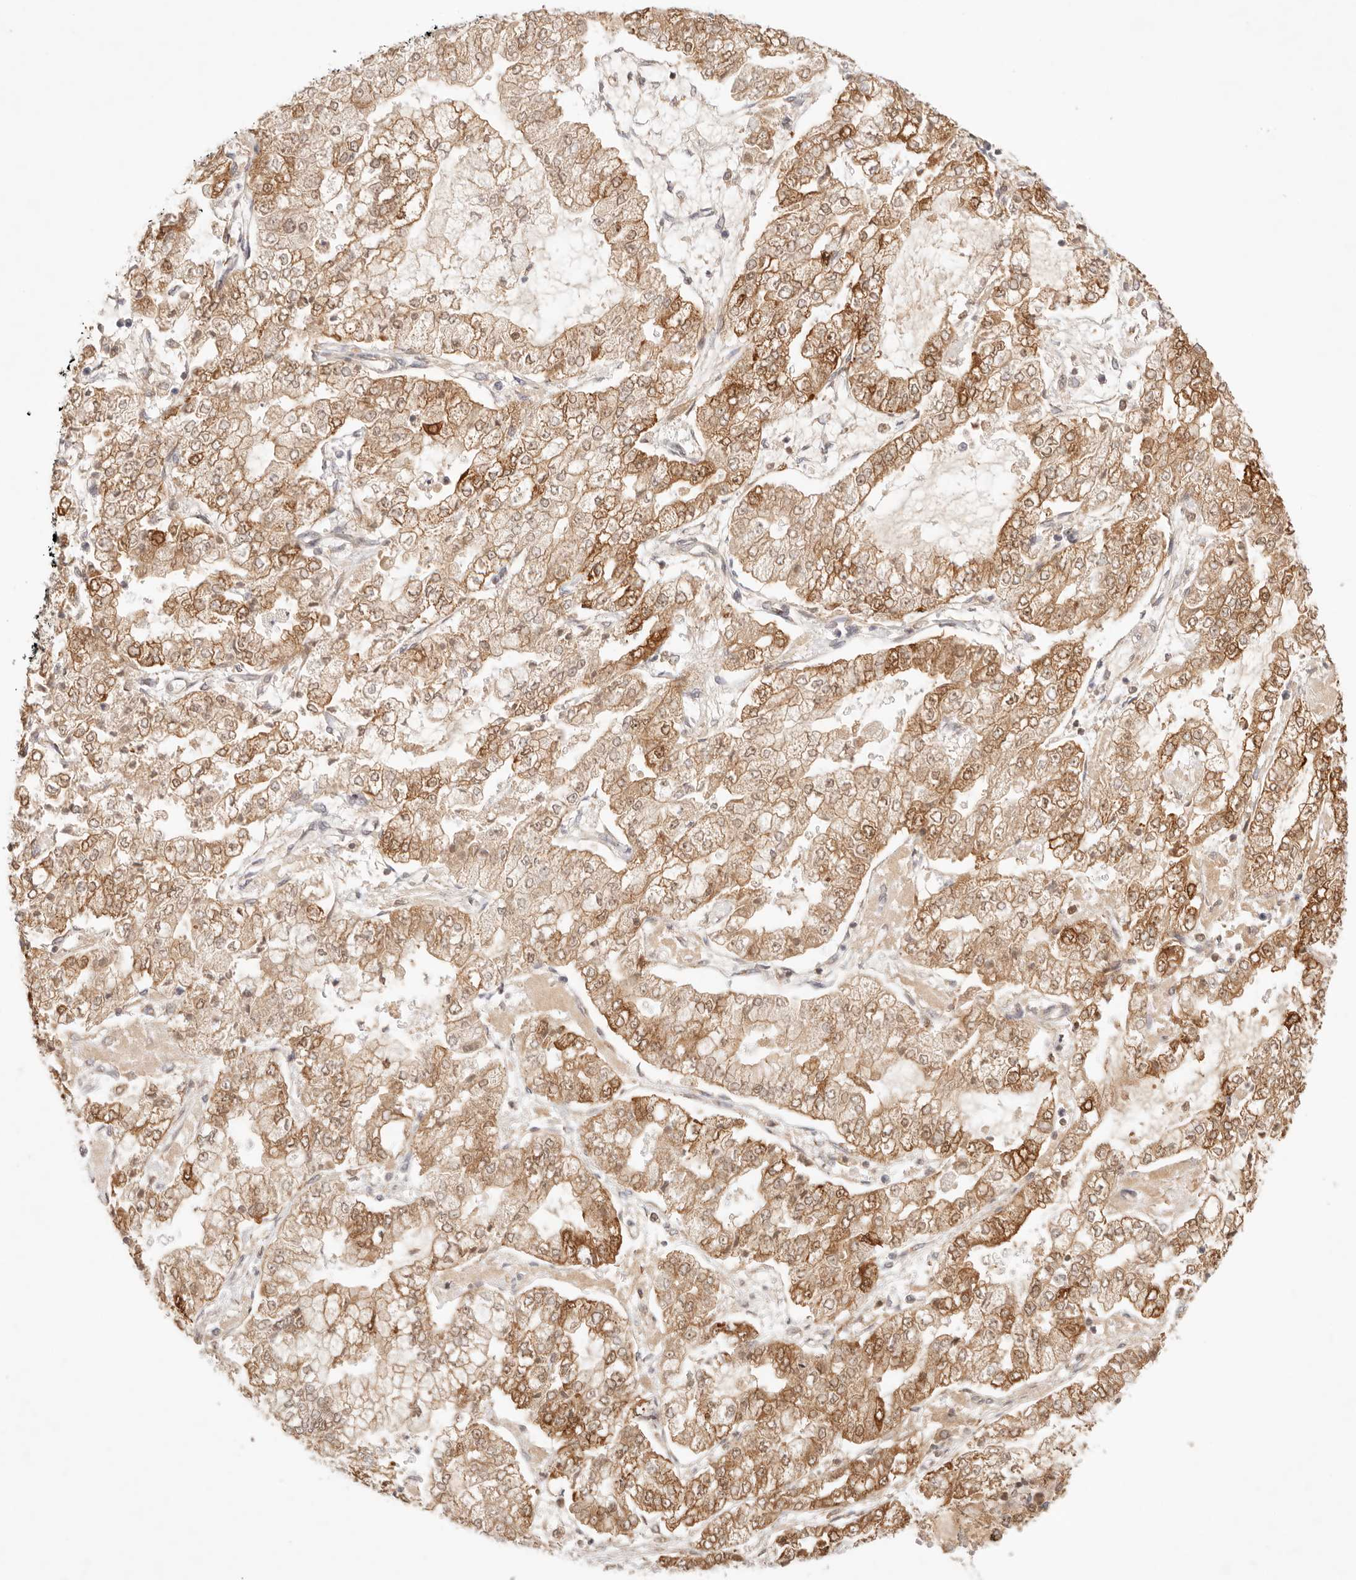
{"staining": {"intensity": "moderate", "quantity": ">75%", "location": "cytoplasmic/membranous"}, "tissue": "stomach cancer", "cell_type": "Tumor cells", "image_type": "cancer", "snomed": [{"axis": "morphology", "description": "Adenocarcinoma, NOS"}, {"axis": "topography", "description": "Stomach"}], "caption": "The immunohistochemical stain labels moderate cytoplasmic/membranous positivity in tumor cells of stomach cancer tissue.", "gene": "COA6", "patient": {"sex": "male", "age": 76}}